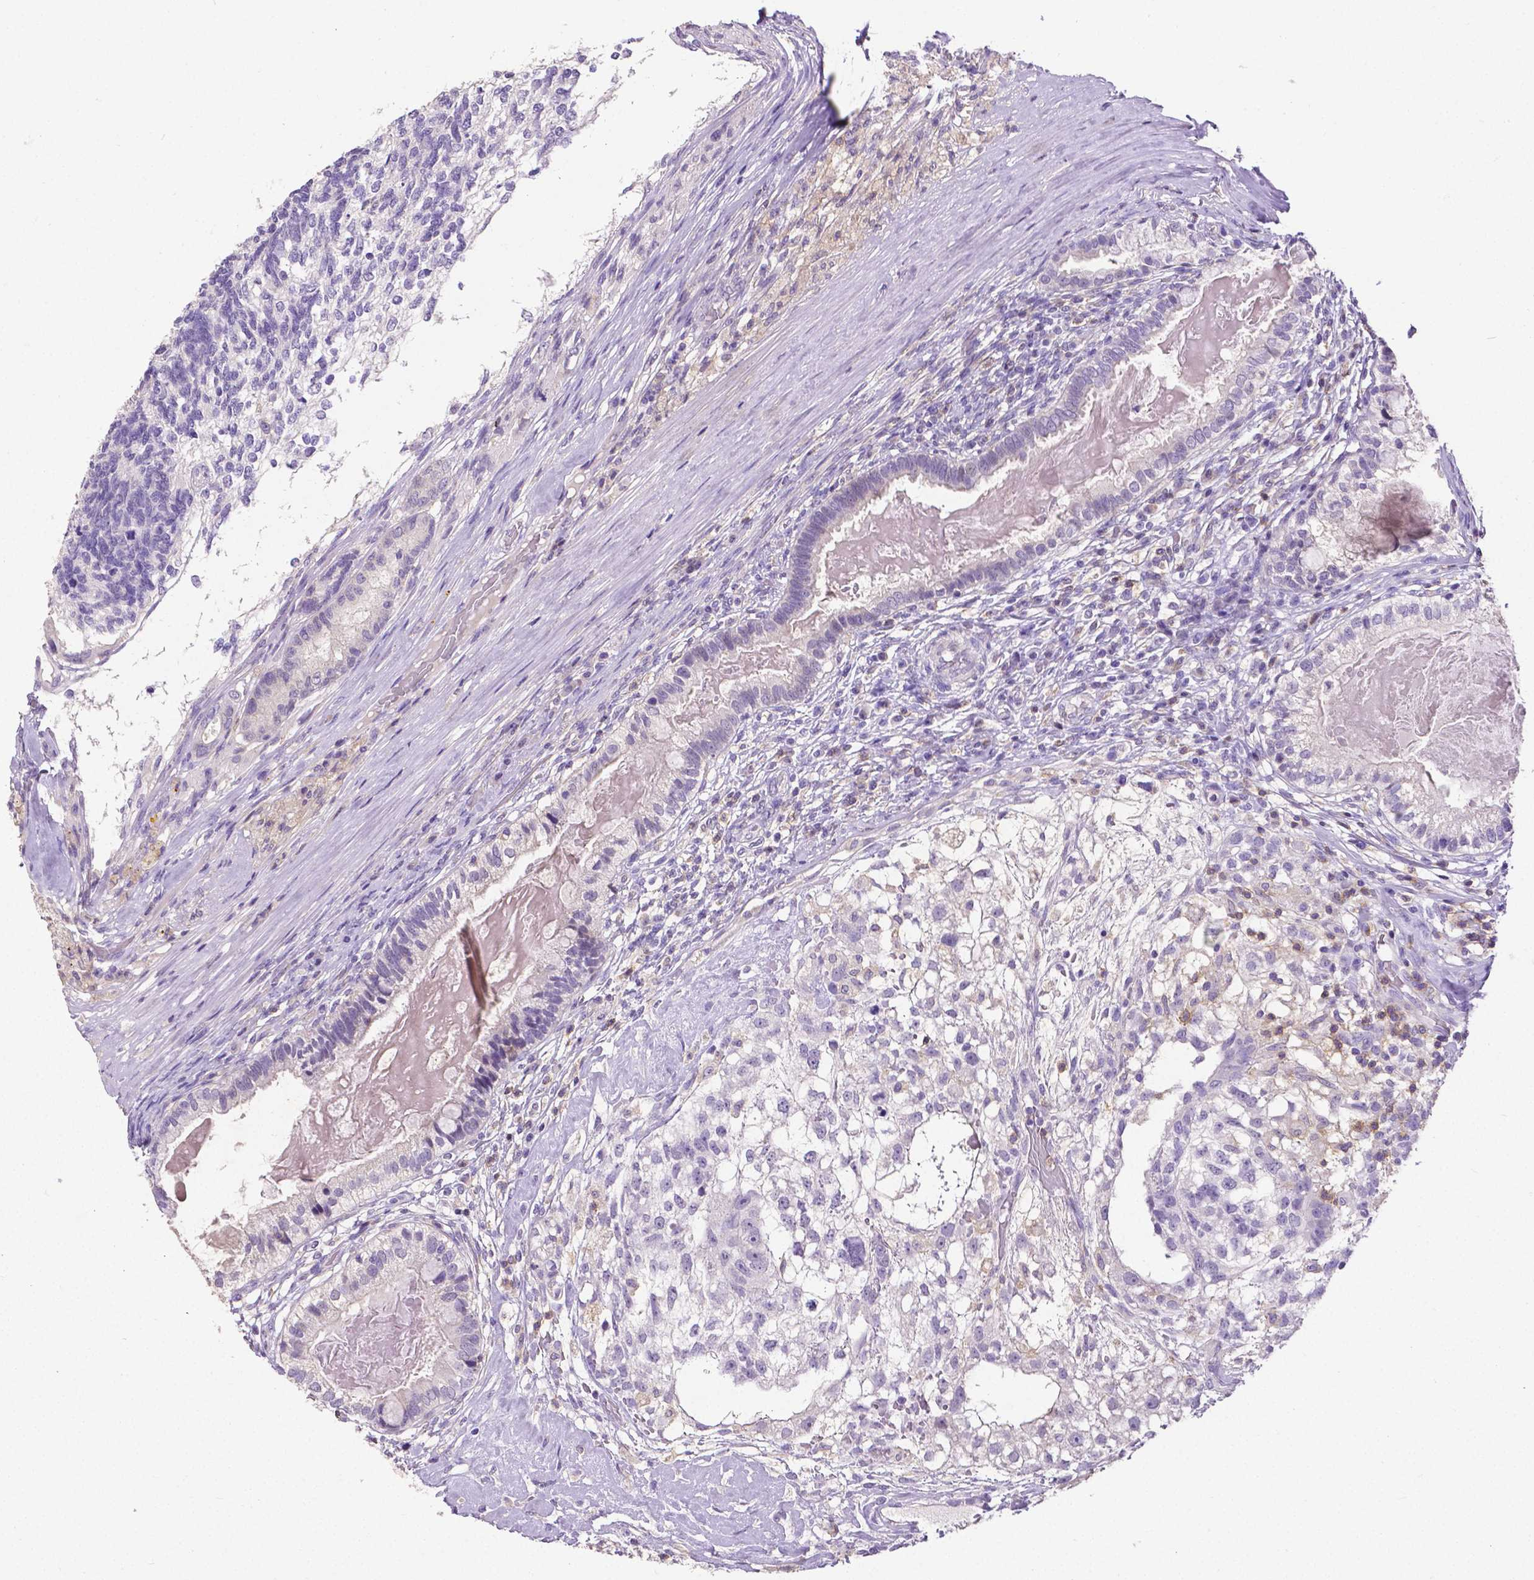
{"staining": {"intensity": "negative", "quantity": "none", "location": "none"}, "tissue": "testis cancer", "cell_type": "Tumor cells", "image_type": "cancer", "snomed": [{"axis": "morphology", "description": "Seminoma, NOS"}, {"axis": "morphology", "description": "Carcinoma, Embryonal, NOS"}, {"axis": "topography", "description": "Testis"}], "caption": "IHC micrograph of human testis cancer stained for a protein (brown), which demonstrates no expression in tumor cells.", "gene": "CD4", "patient": {"sex": "male", "age": 41}}